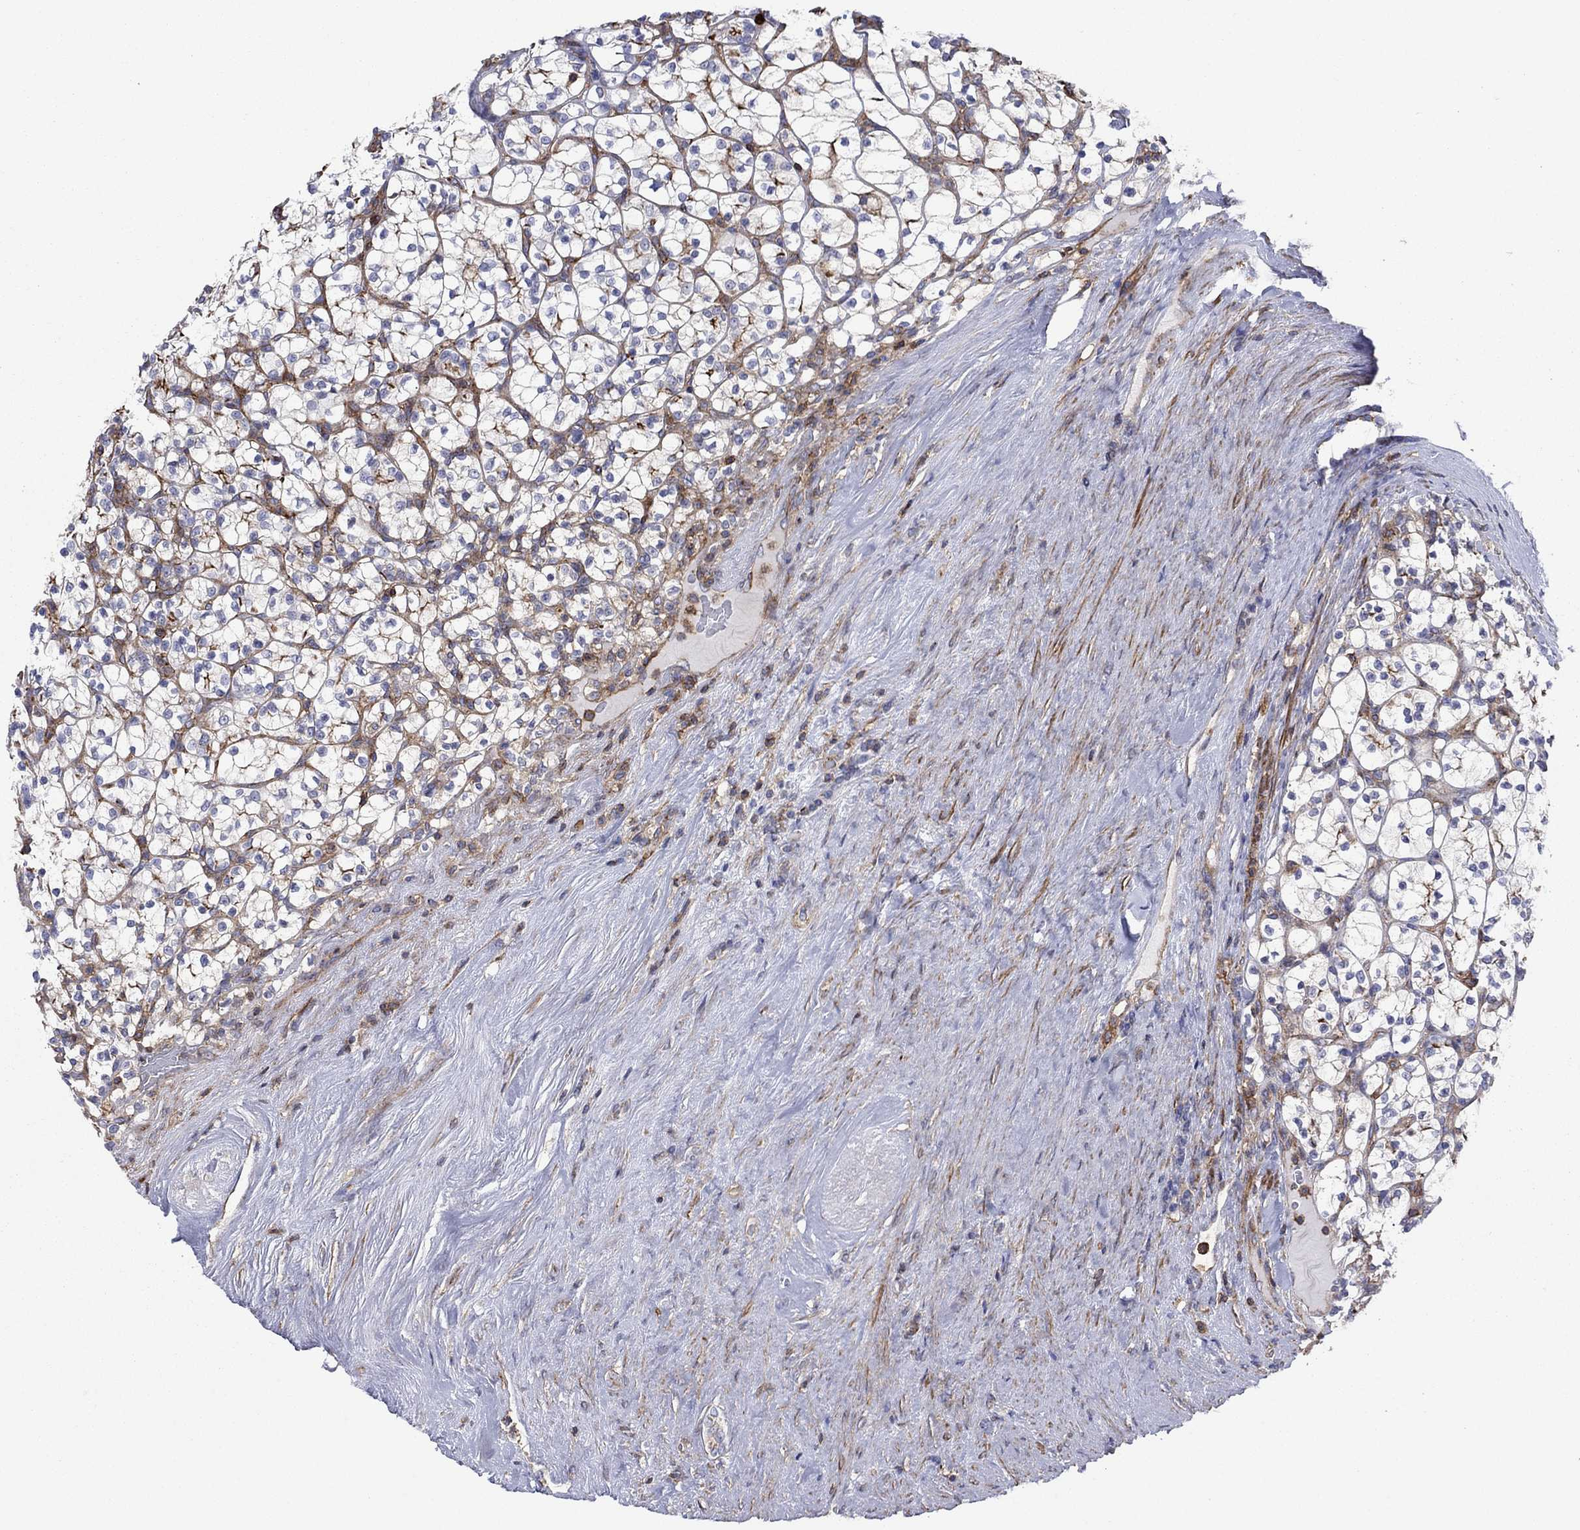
{"staining": {"intensity": "strong", "quantity": "<25%", "location": "cytoplasmic/membranous"}, "tissue": "renal cancer", "cell_type": "Tumor cells", "image_type": "cancer", "snomed": [{"axis": "morphology", "description": "Adenocarcinoma, NOS"}, {"axis": "topography", "description": "Kidney"}], "caption": "An image showing strong cytoplasmic/membranous expression in about <25% of tumor cells in renal cancer, as visualized by brown immunohistochemical staining.", "gene": "PAG1", "patient": {"sex": "female", "age": 89}}